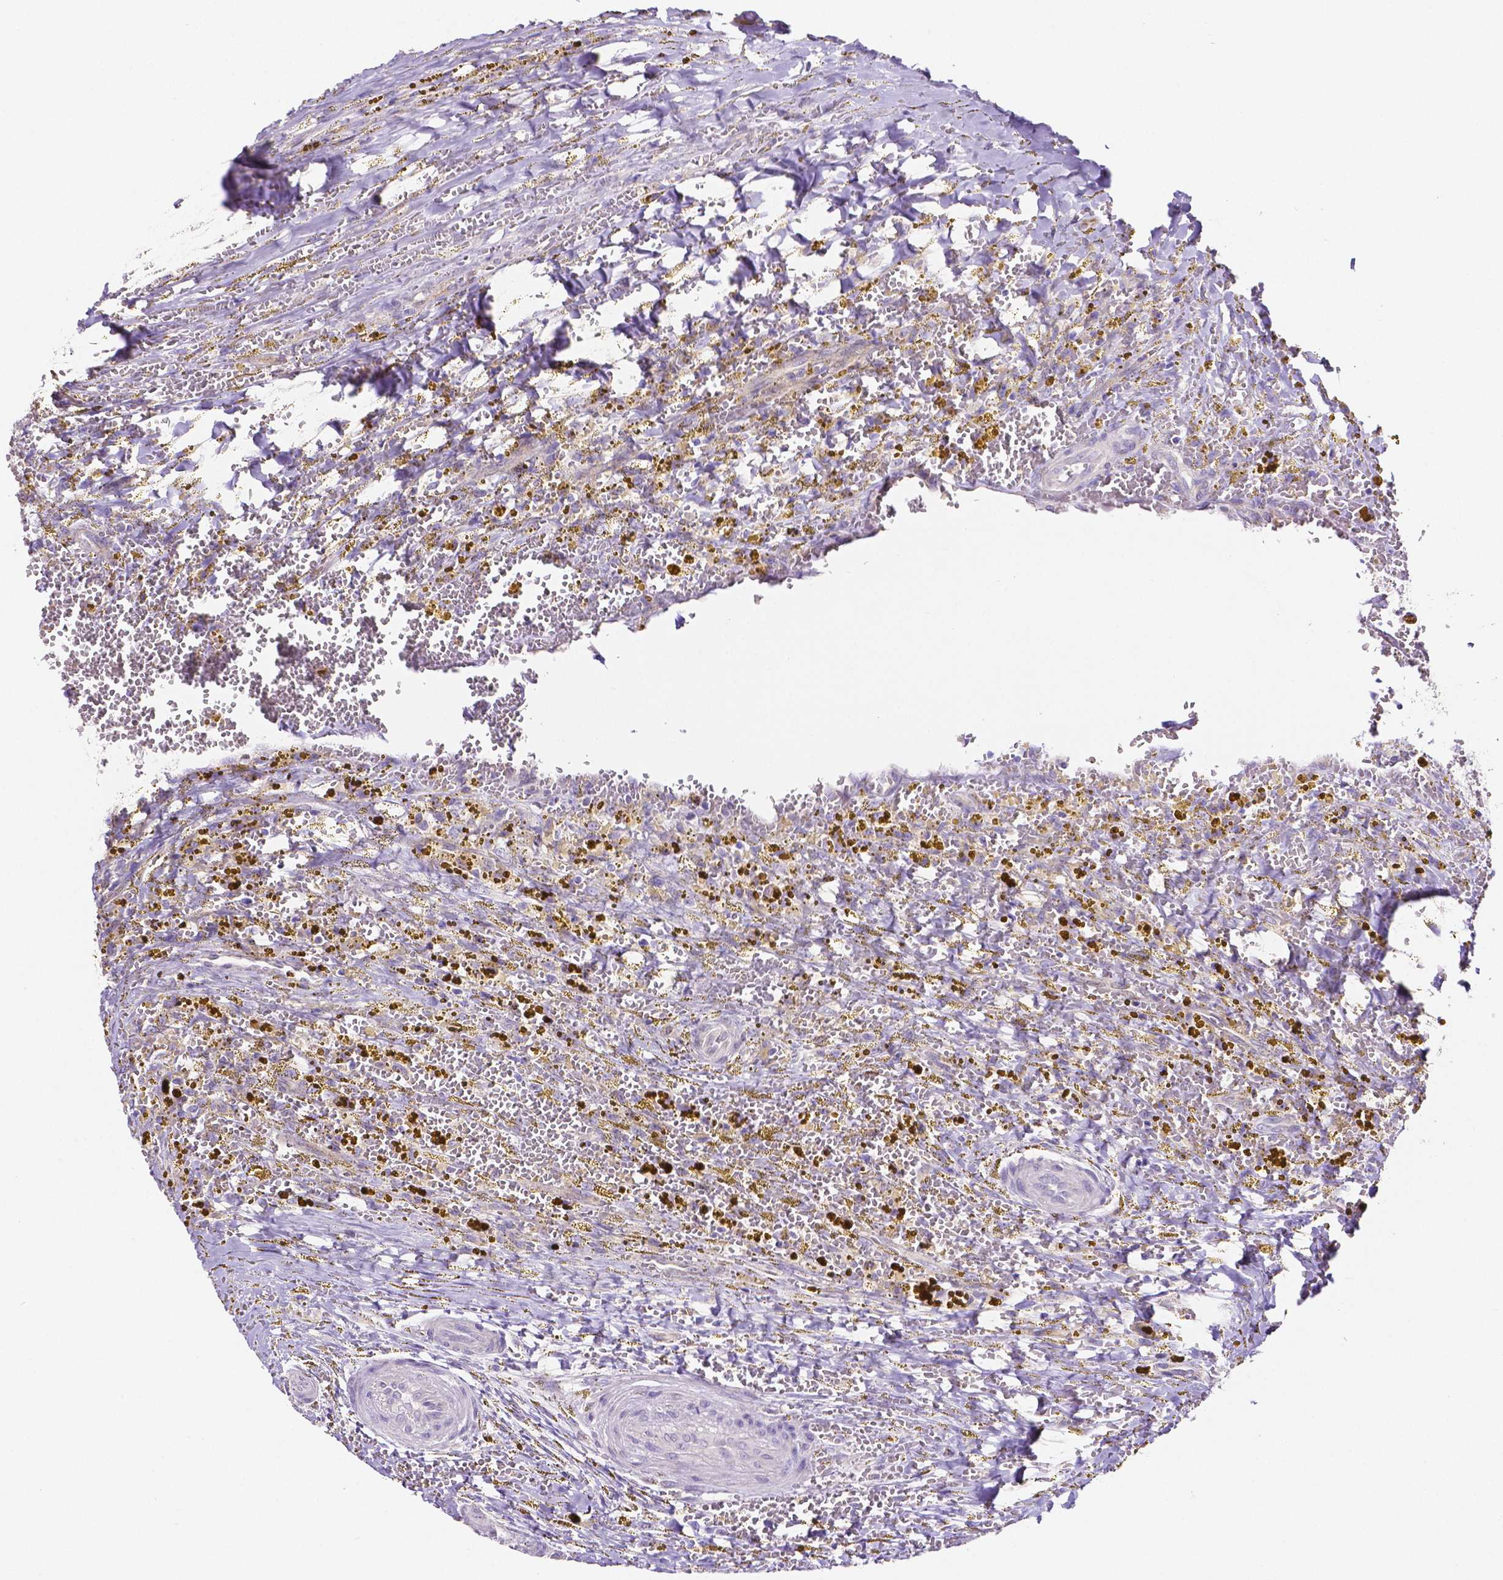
{"staining": {"intensity": "negative", "quantity": "none", "location": "none"}, "tissue": "thyroid cancer", "cell_type": "Tumor cells", "image_type": "cancer", "snomed": [{"axis": "morphology", "description": "Papillary adenocarcinoma, NOS"}, {"axis": "topography", "description": "Thyroid gland"}], "caption": "Protein analysis of papillary adenocarcinoma (thyroid) shows no significant staining in tumor cells.", "gene": "MMP9", "patient": {"sex": "female", "age": 75}}